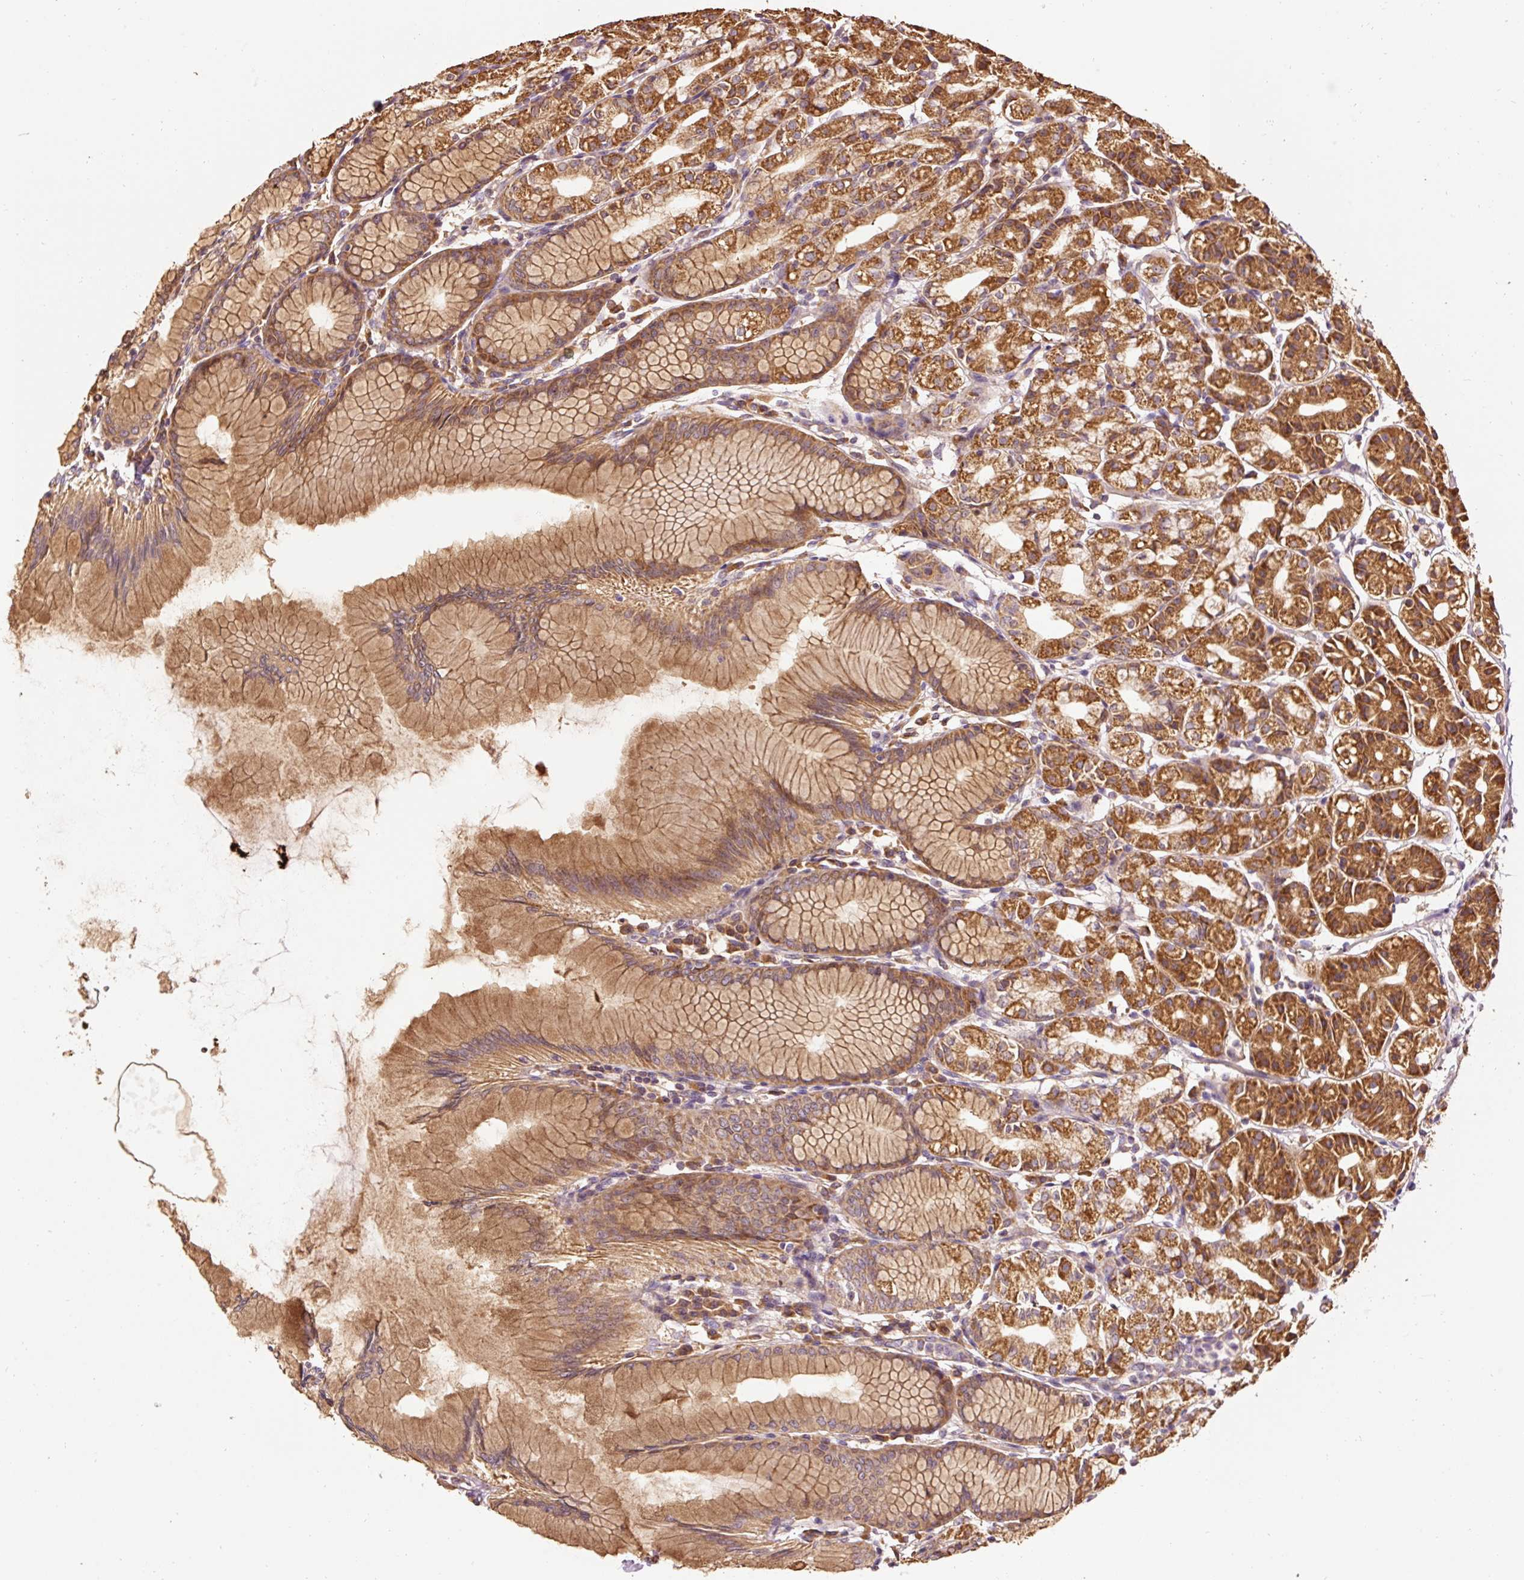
{"staining": {"intensity": "strong", "quantity": ">75%", "location": "cytoplasmic/membranous"}, "tissue": "stomach", "cell_type": "Glandular cells", "image_type": "normal", "snomed": [{"axis": "morphology", "description": "Normal tissue, NOS"}, {"axis": "topography", "description": "Stomach"}], "caption": "Glandular cells demonstrate strong cytoplasmic/membranous positivity in approximately >75% of cells in normal stomach.", "gene": "EFHC1", "patient": {"sex": "female", "age": 57}}